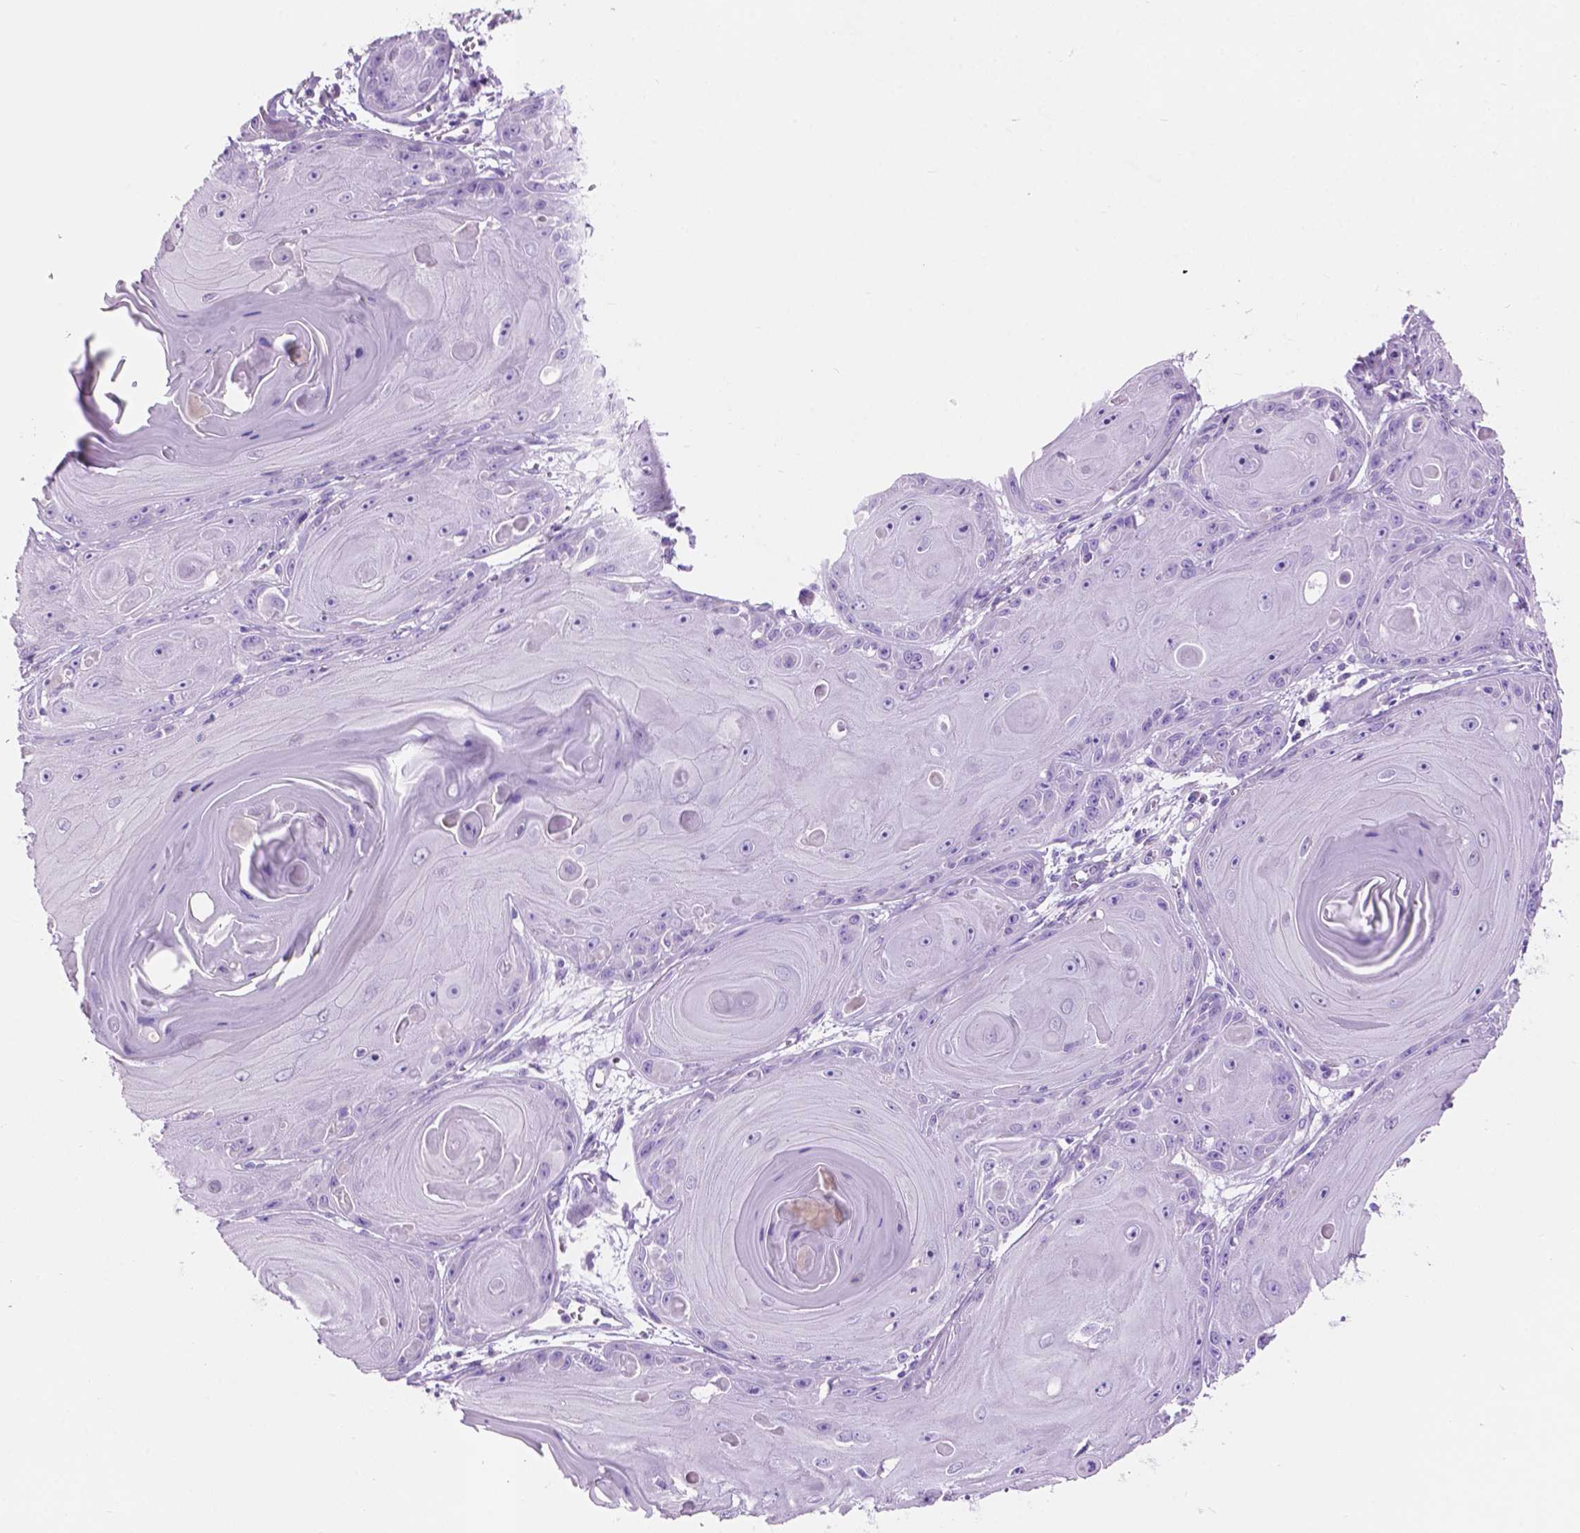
{"staining": {"intensity": "negative", "quantity": "none", "location": "none"}, "tissue": "skin cancer", "cell_type": "Tumor cells", "image_type": "cancer", "snomed": [{"axis": "morphology", "description": "Squamous cell carcinoma, NOS"}, {"axis": "topography", "description": "Skin"}, {"axis": "topography", "description": "Vulva"}], "caption": "Immunohistochemistry image of neoplastic tissue: human squamous cell carcinoma (skin) stained with DAB (3,3'-diaminobenzidine) displays no significant protein staining in tumor cells.", "gene": "CLDN17", "patient": {"sex": "female", "age": 85}}